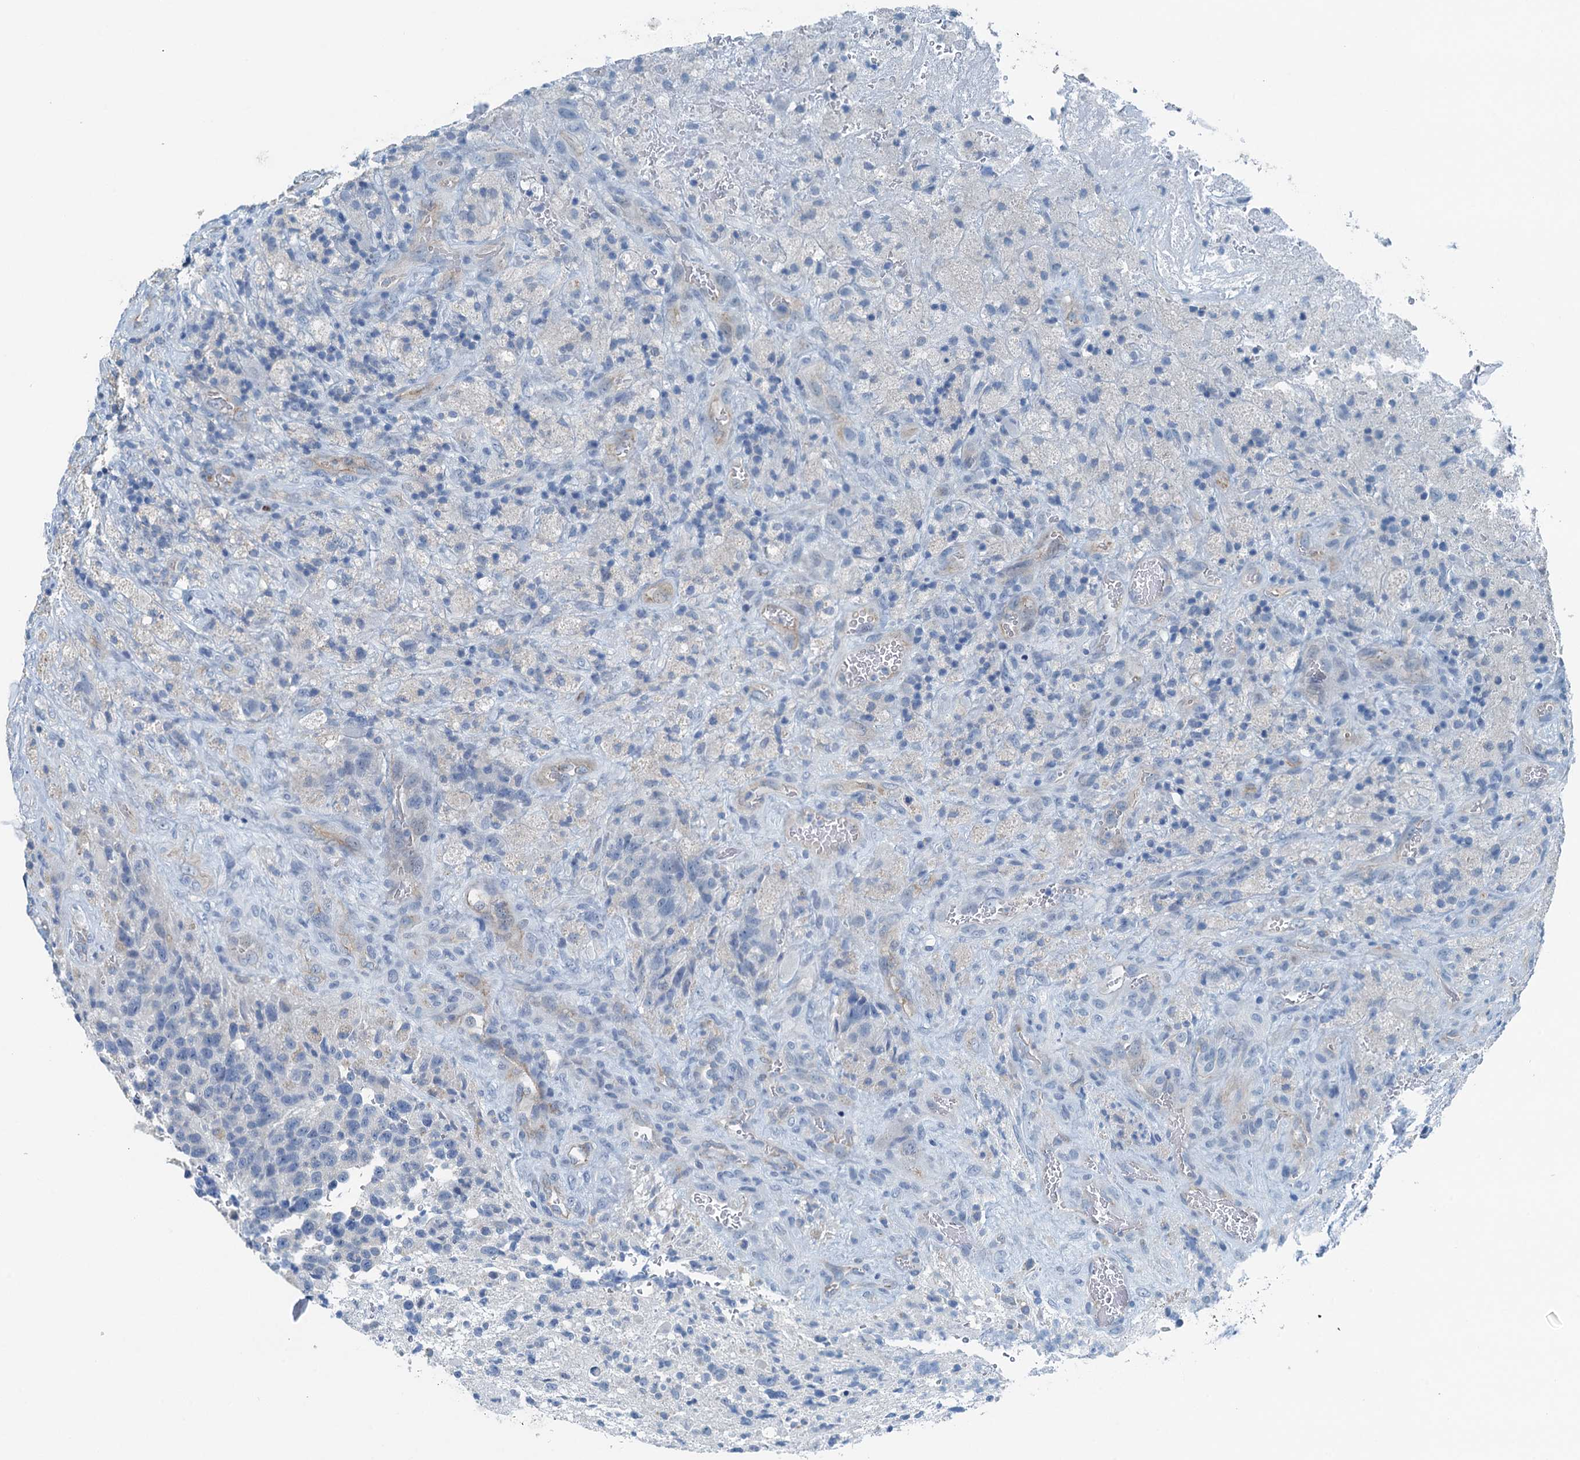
{"staining": {"intensity": "negative", "quantity": "none", "location": "none"}, "tissue": "glioma", "cell_type": "Tumor cells", "image_type": "cancer", "snomed": [{"axis": "morphology", "description": "Glioma, malignant, High grade"}, {"axis": "topography", "description": "Brain"}], "caption": "DAB immunohistochemical staining of human malignant high-grade glioma demonstrates no significant positivity in tumor cells. (IHC, brightfield microscopy, high magnification).", "gene": "GFOD2", "patient": {"sex": "male", "age": 69}}